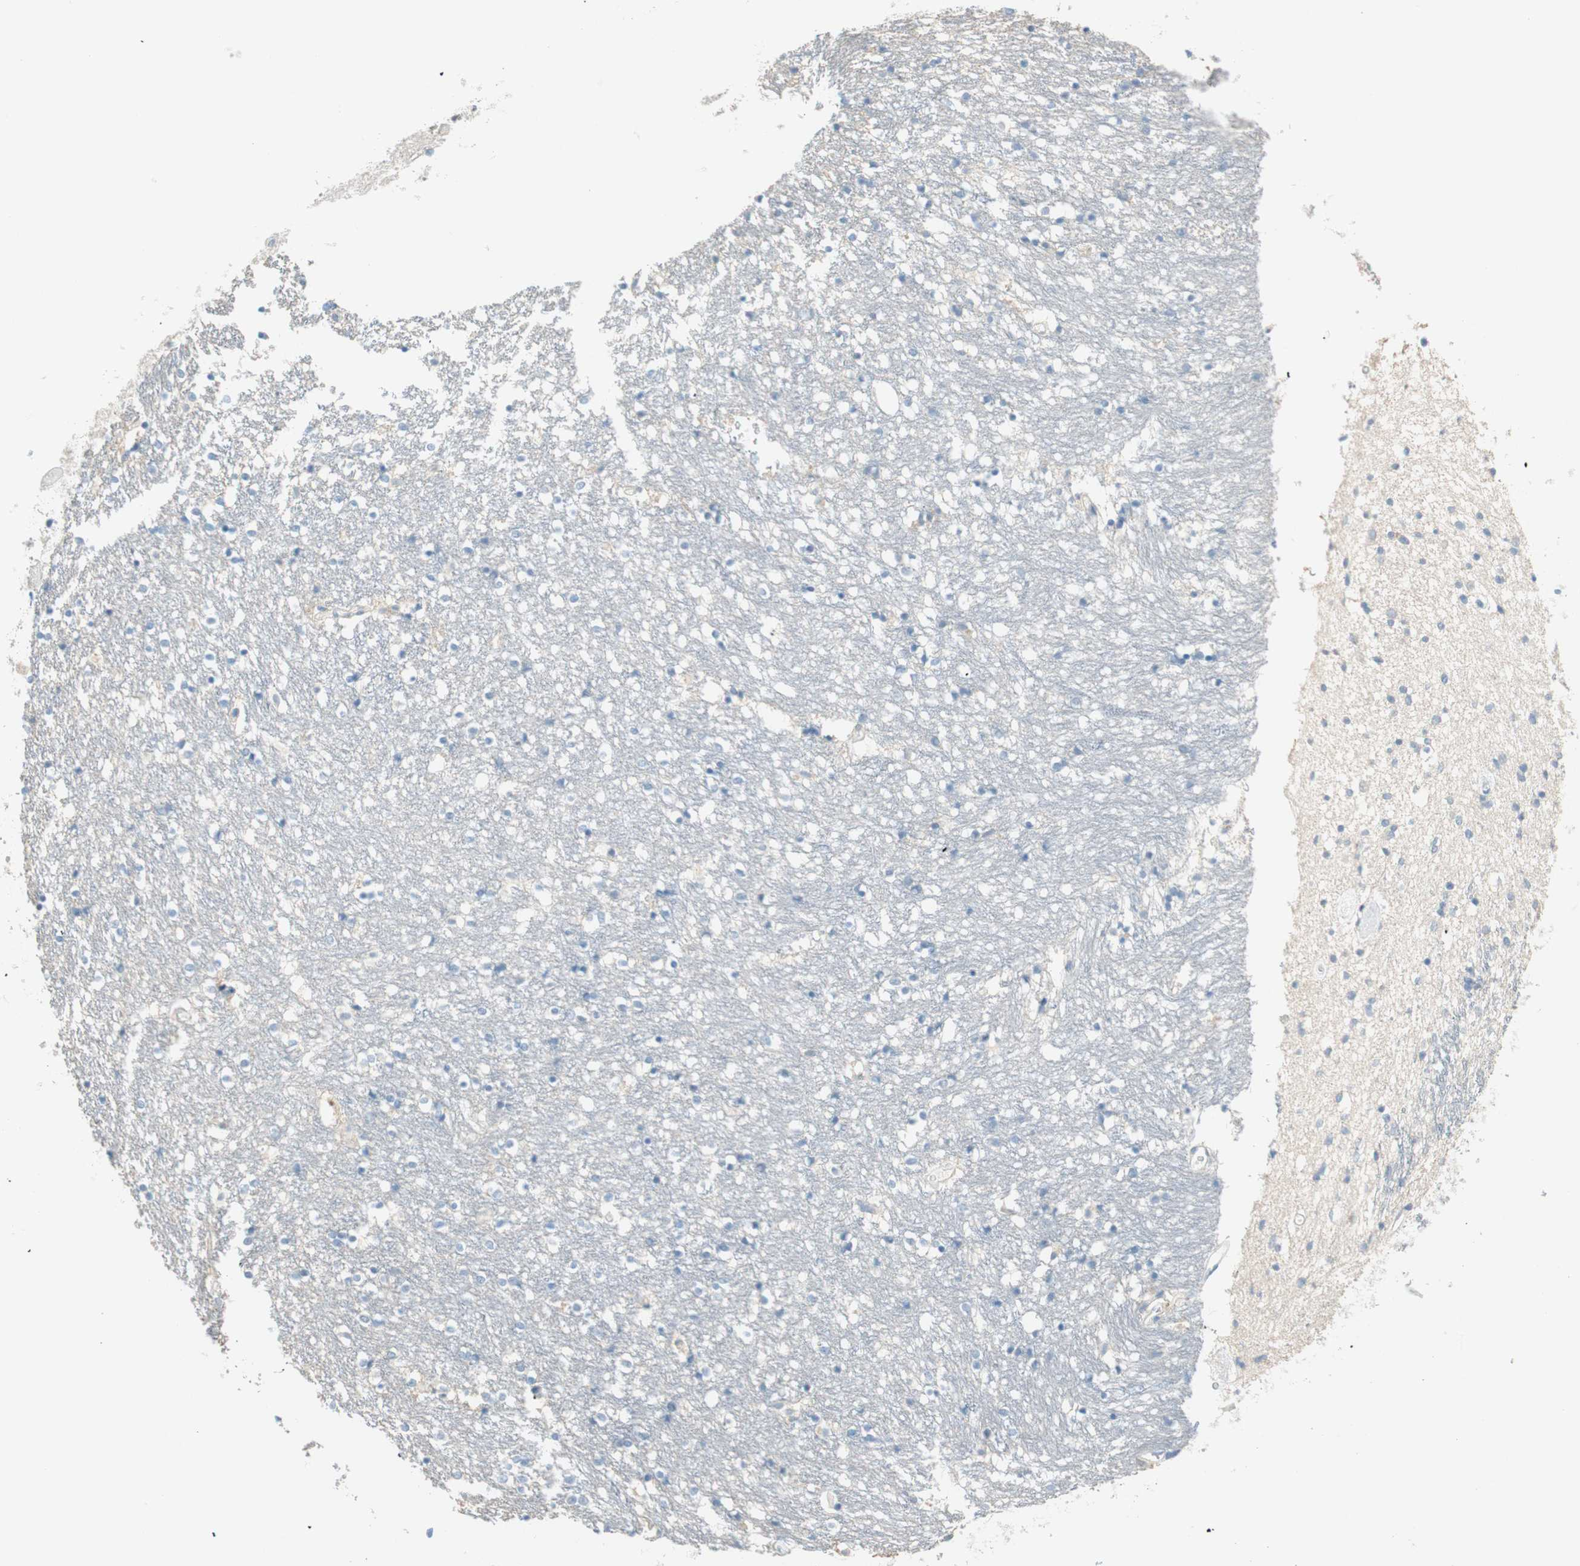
{"staining": {"intensity": "negative", "quantity": "none", "location": "none"}, "tissue": "caudate", "cell_type": "Glial cells", "image_type": "normal", "snomed": [{"axis": "morphology", "description": "Normal tissue, NOS"}, {"axis": "topography", "description": "Lateral ventricle wall"}], "caption": "This photomicrograph is of unremarkable caudate stained with immunohistochemistry to label a protein in brown with the nuclei are counter-stained blue. There is no staining in glial cells. The staining was performed using DAB (3,3'-diaminobenzidine) to visualize the protein expression in brown, while the nuclei were stained in blue with hematoxylin (Magnification: 20x).", "gene": "PTTG1", "patient": {"sex": "female", "age": 54}}